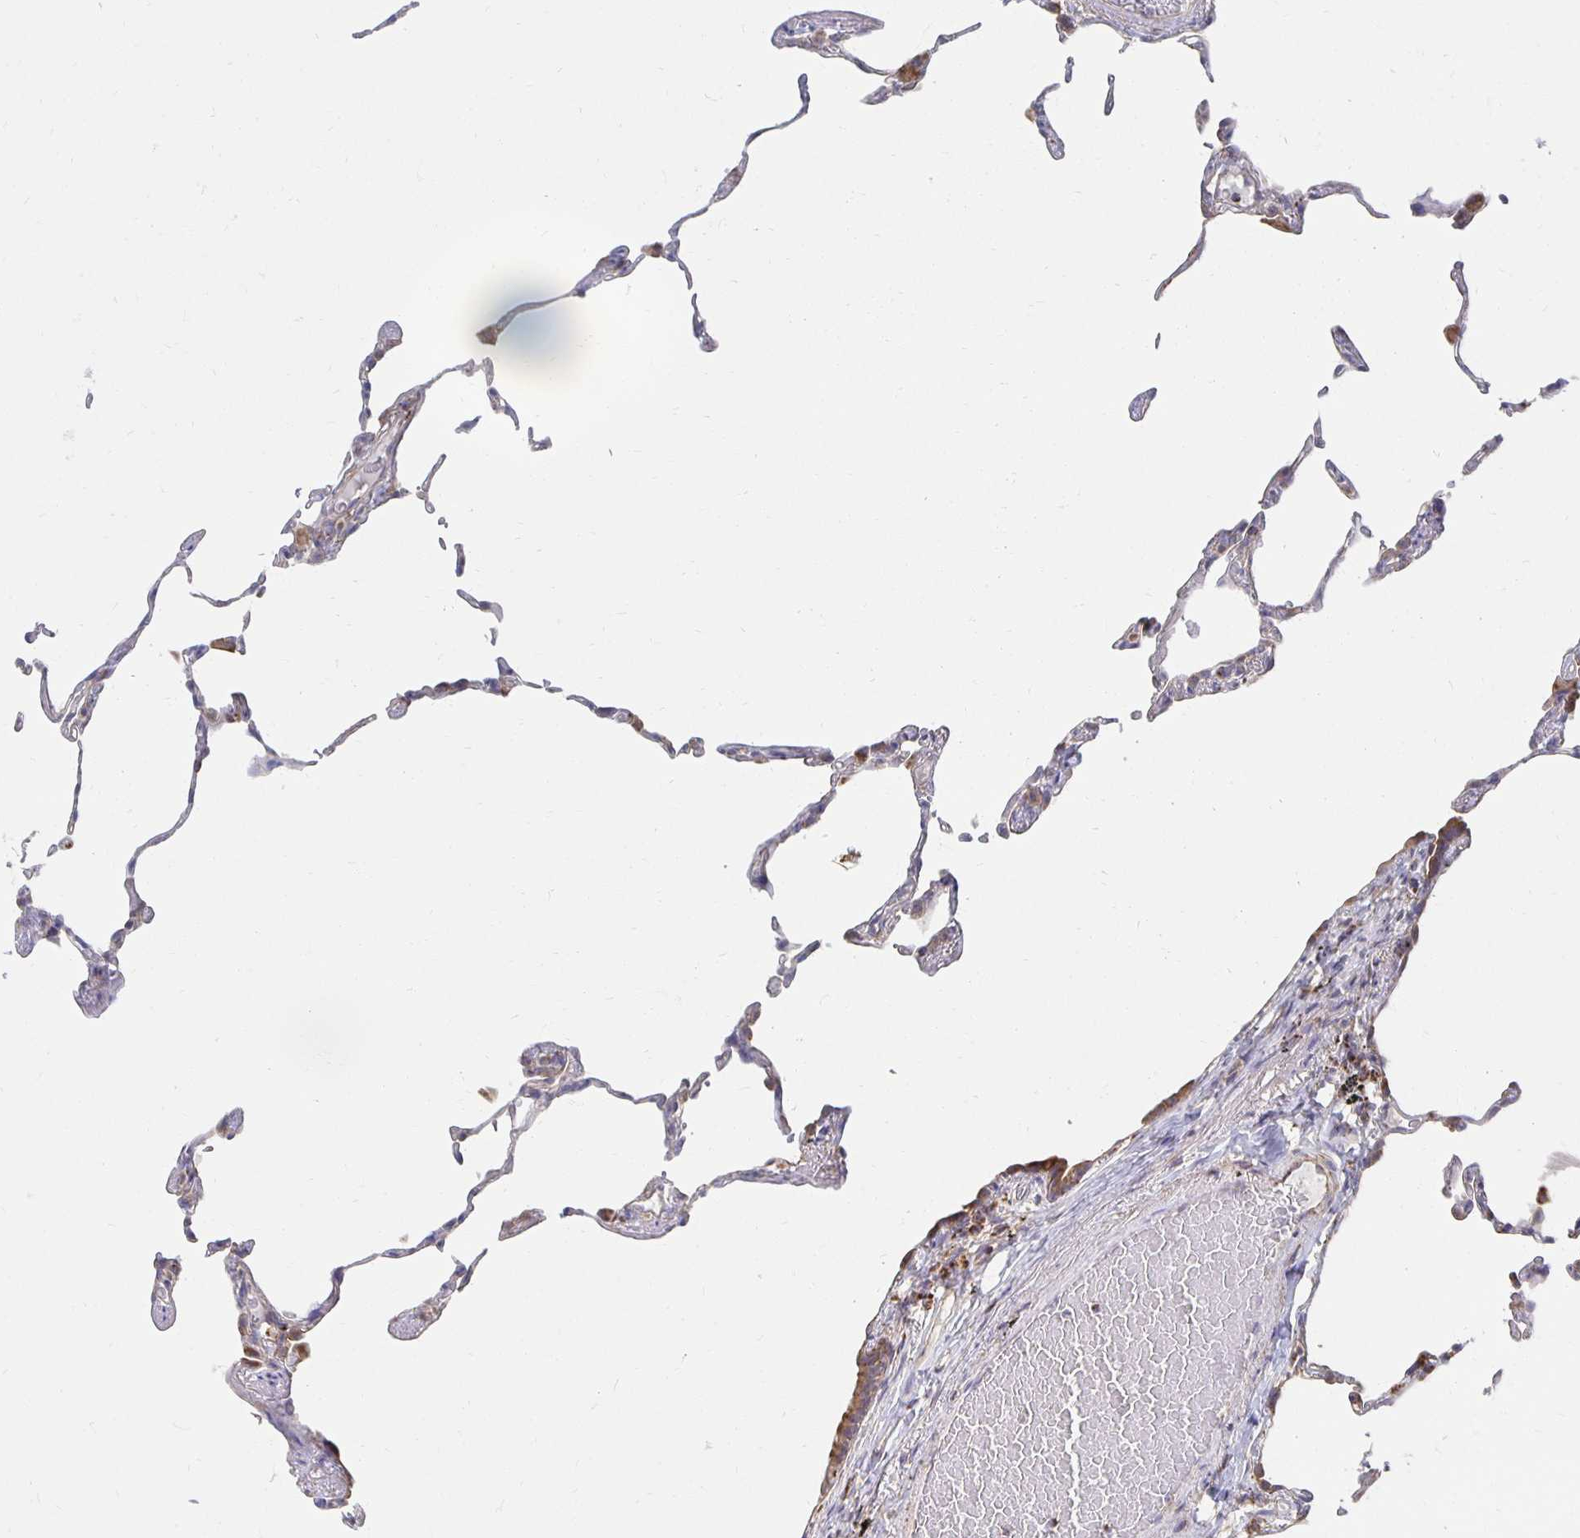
{"staining": {"intensity": "moderate", "quantity": "<25%", "location": "cytoplasmic/membranous"}, "tissue": "lung", "cell_type": "Alveolar cells", "image_type": "normal", "snomed": [{"axis": "morphology", "description": "Normal tissue, NOS"}, {"axis": "topography", "description": "Lung"}], "caption": "Lung stained with immunohistochemistry (IHC) reveals moderate cytoplasmic/membranous staining in approximately <25% of alveolar cells.", "gene": "NKX2", "patient": {"sex": "female", "age": 57}}